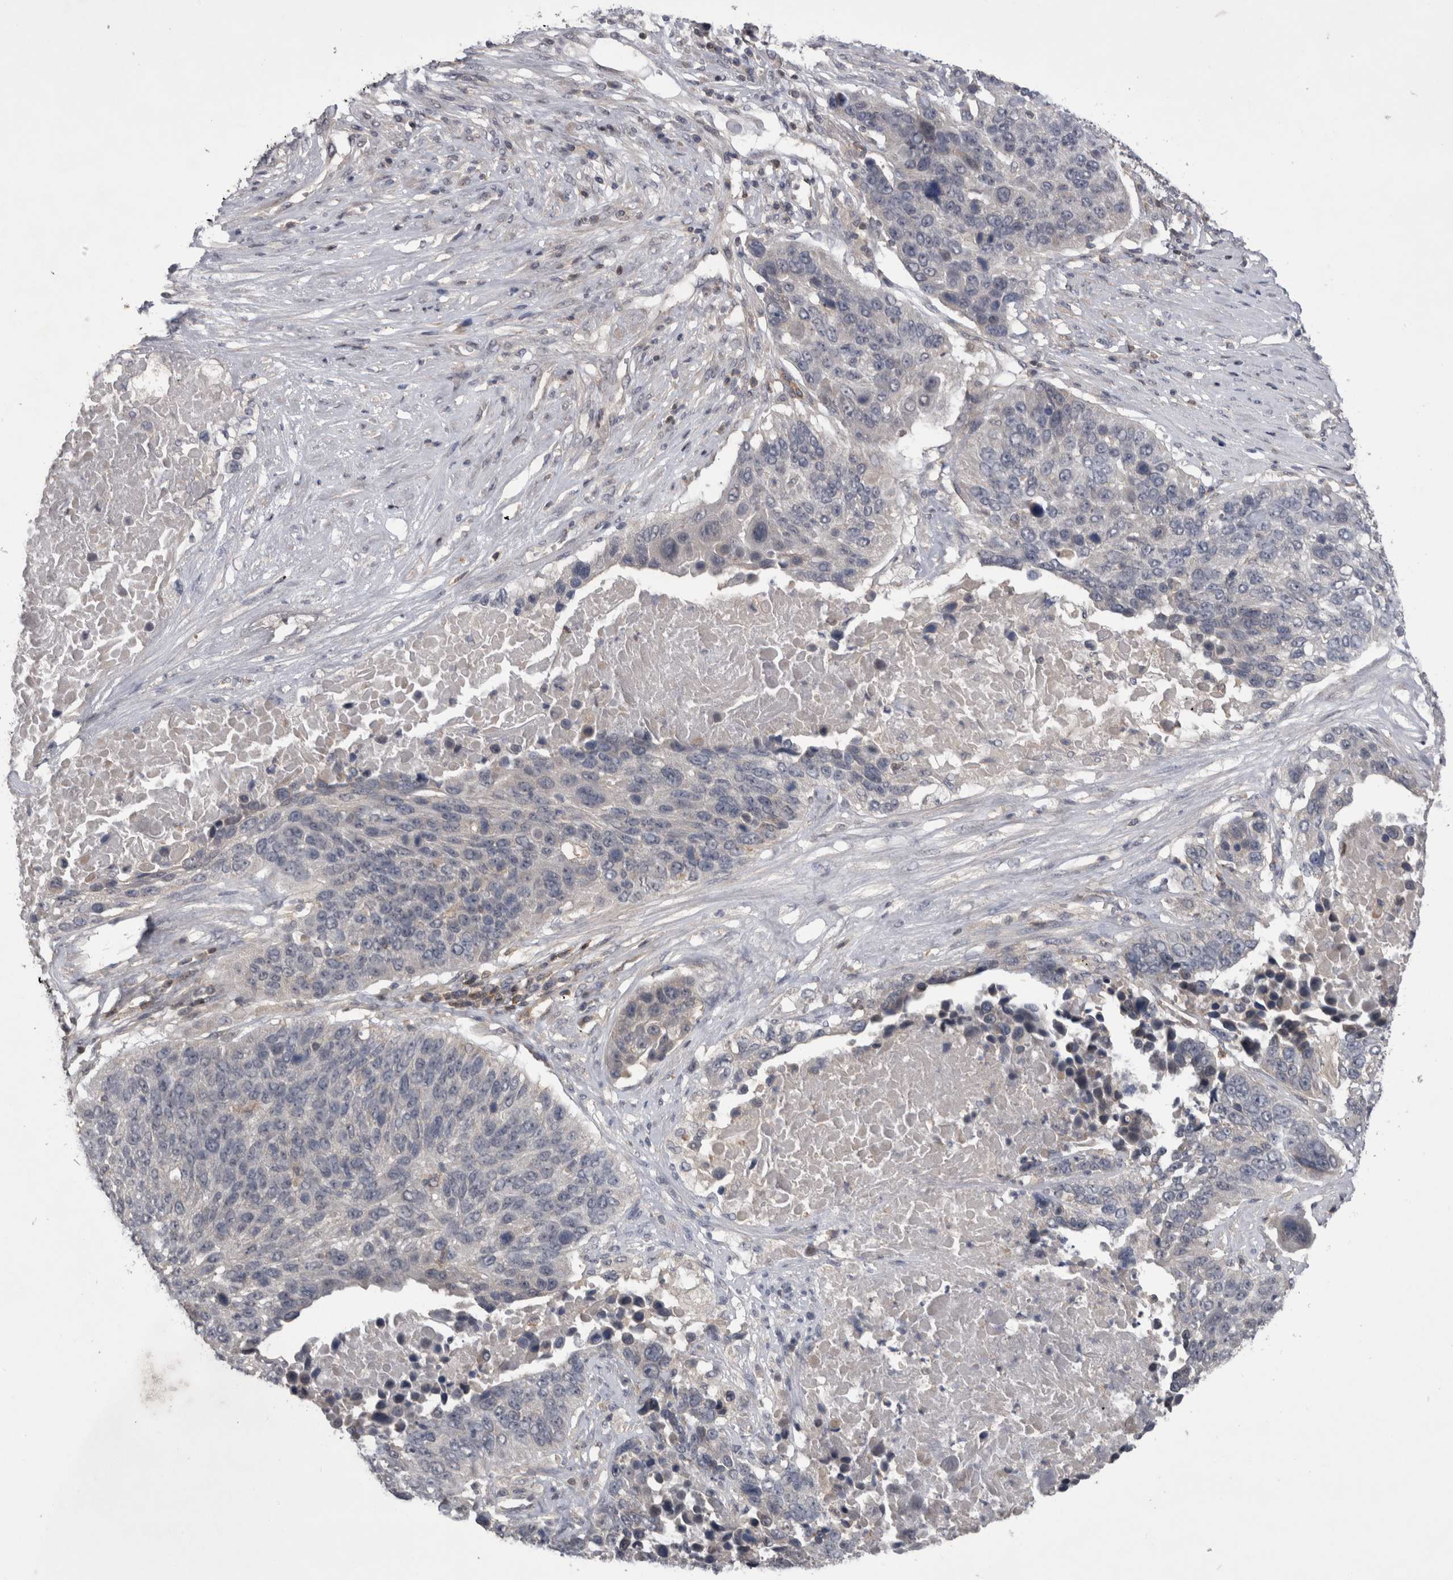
{"staining": {"intensity": "negative", "quantity": "none", "location": "none"}, "tissue": "lung cancer", "cell_type": "Tumor cells", "image_type": "cancer", "snomed": [{"axis": "morphology", "description": "Squamous cell carcinoma, NOS"}, {"axis": "topography", "description": "Lung"}], "caption": "This is an immunohistochemistry (IHC) micrograph of human lung squamous cell carcinoma. There is no expression in tumor cells.", "gene": "NFATC2", "patient": {"sex": "male", "age": 66}}